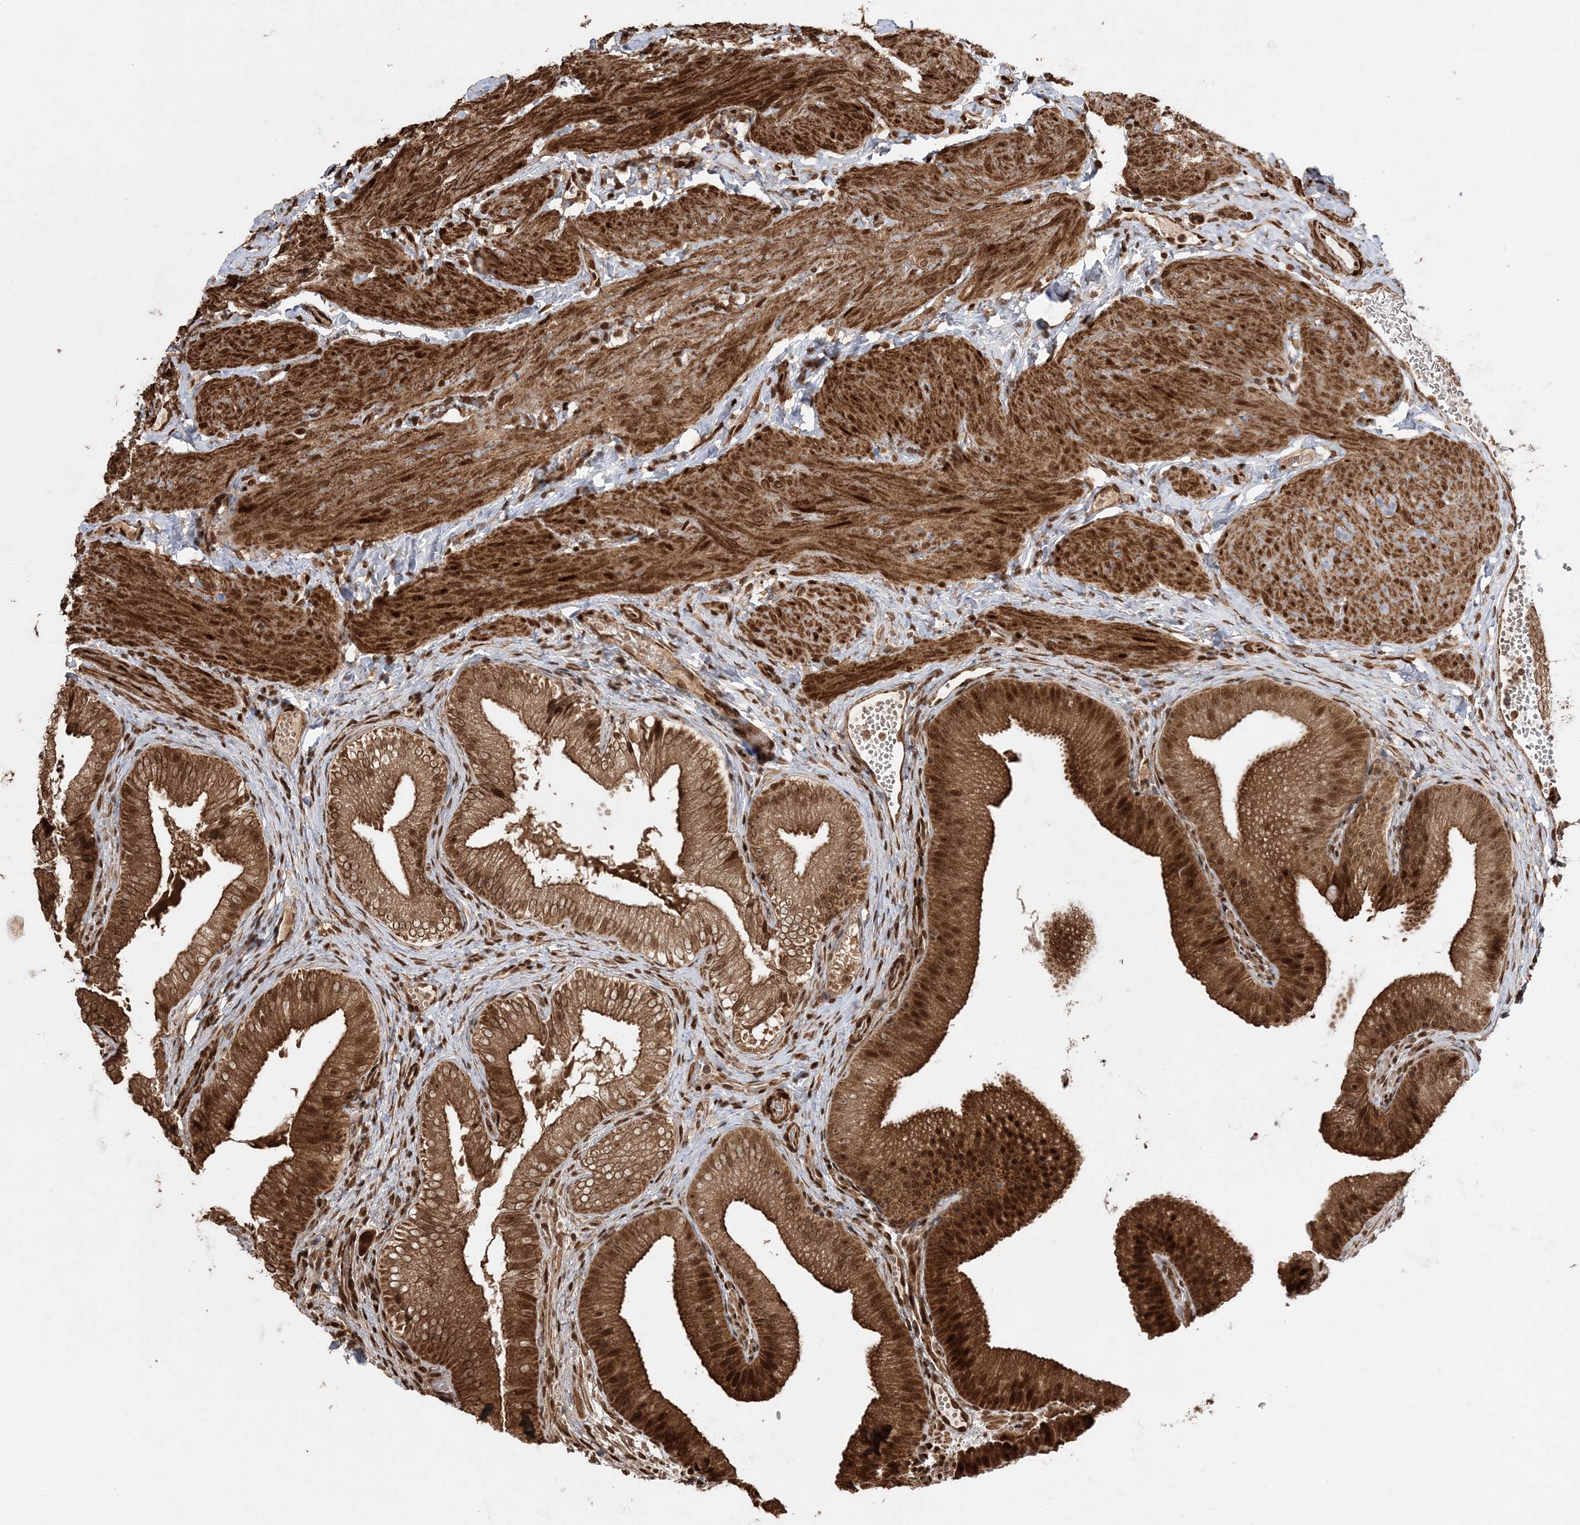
{"staining": {"intensity": "strong", "quantity": ">75%", "location": "cytoplasmic/membranous,nuclear"}, "tissue": "gallbladder", "cell_type": "Glandular cells", "image_type": "normal", "snomed": [{"axis": "morphology", "description": "Normal tissue, NOS"}, {"axis": "topography", "description": "Gallbladder"}], "caption": "Strong cytoplasmic/membranous,nuclear positivity for a protein is seen in about >75% of glandular cells of benign gallbladder using immunohistochemistry (IHC).", "gene": "ETAA1", "patient": {"sex": "female", "age": 30}}